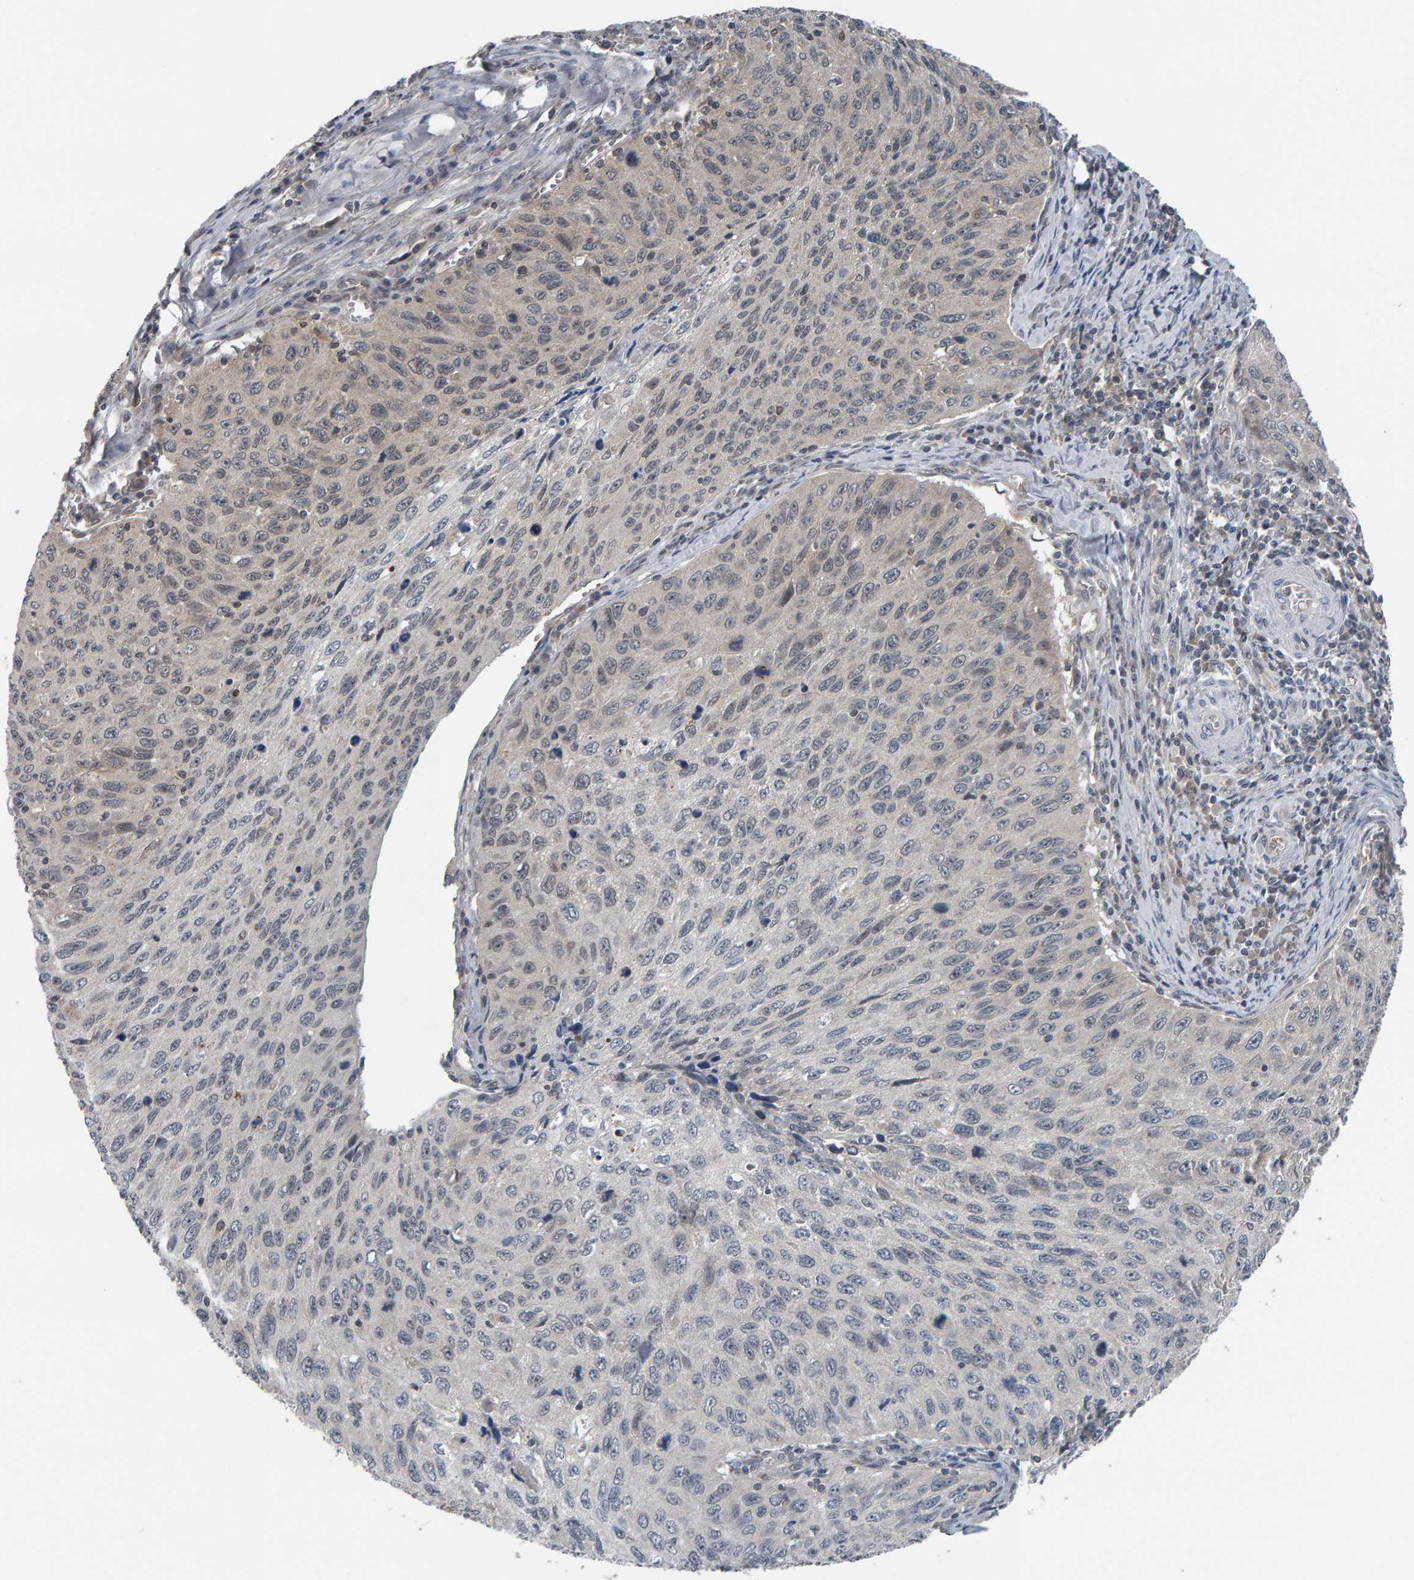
{"staining": {"intensity": "negative", "quantity": "none", "location": "none"}, "tissue": "cervical cancer", "cell_type": "Tumor cells", "image_type": "cancer", "snomed": [{"axis": "morphology", "description": "Squamous cell carcinoma, NOS"}, {"axis": "topography", "description": "Cervix"}], "caption": "Protein analysis of cervical squamous cell carcinoma demonstrates no significant expression in tumor cells.", "gene": "COASY", "patient": {"sex": "female", "age": 53}}